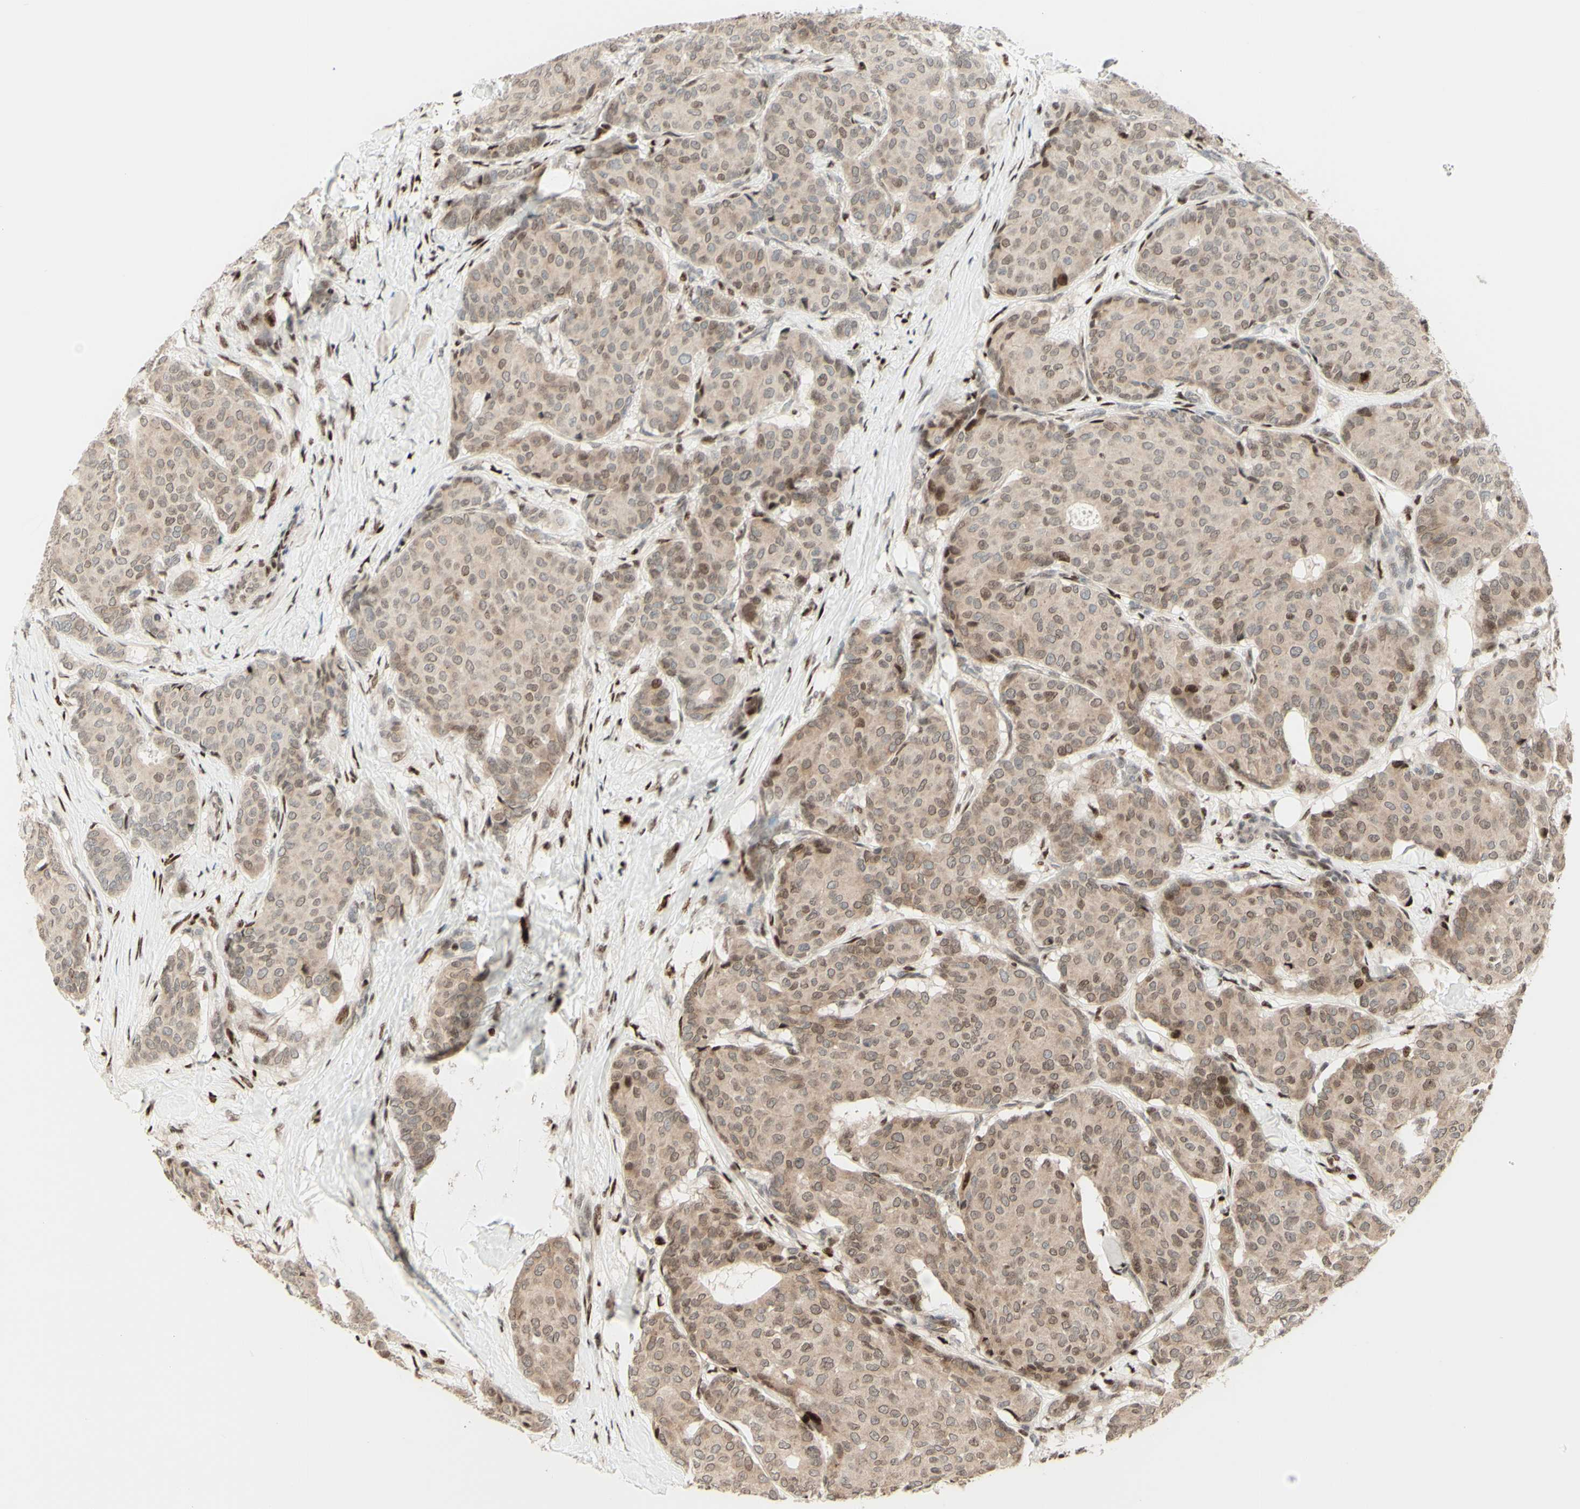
{"staining": {"intensity": "weak", "quantity": ">75%", "location": "cytoplasmic/membranous,nuclear"}, "tissue": "breast cancer", "cell_type": "Tumor cells", "image_type": "cancer", "snomed": [{"axis": "morphology", "description": "Duct carcinoma"}, {"axis": "topography", "description": "Breast"}], "caption": "Approximately >75% of tumor cells in breast cancer exhibit weak cytoplasmic/membranous and nuclear protein expression as visualized by brown immunohistochemical staining.", "gene": "CDKL5", "patient": {"sex": "female", "age": 75}}